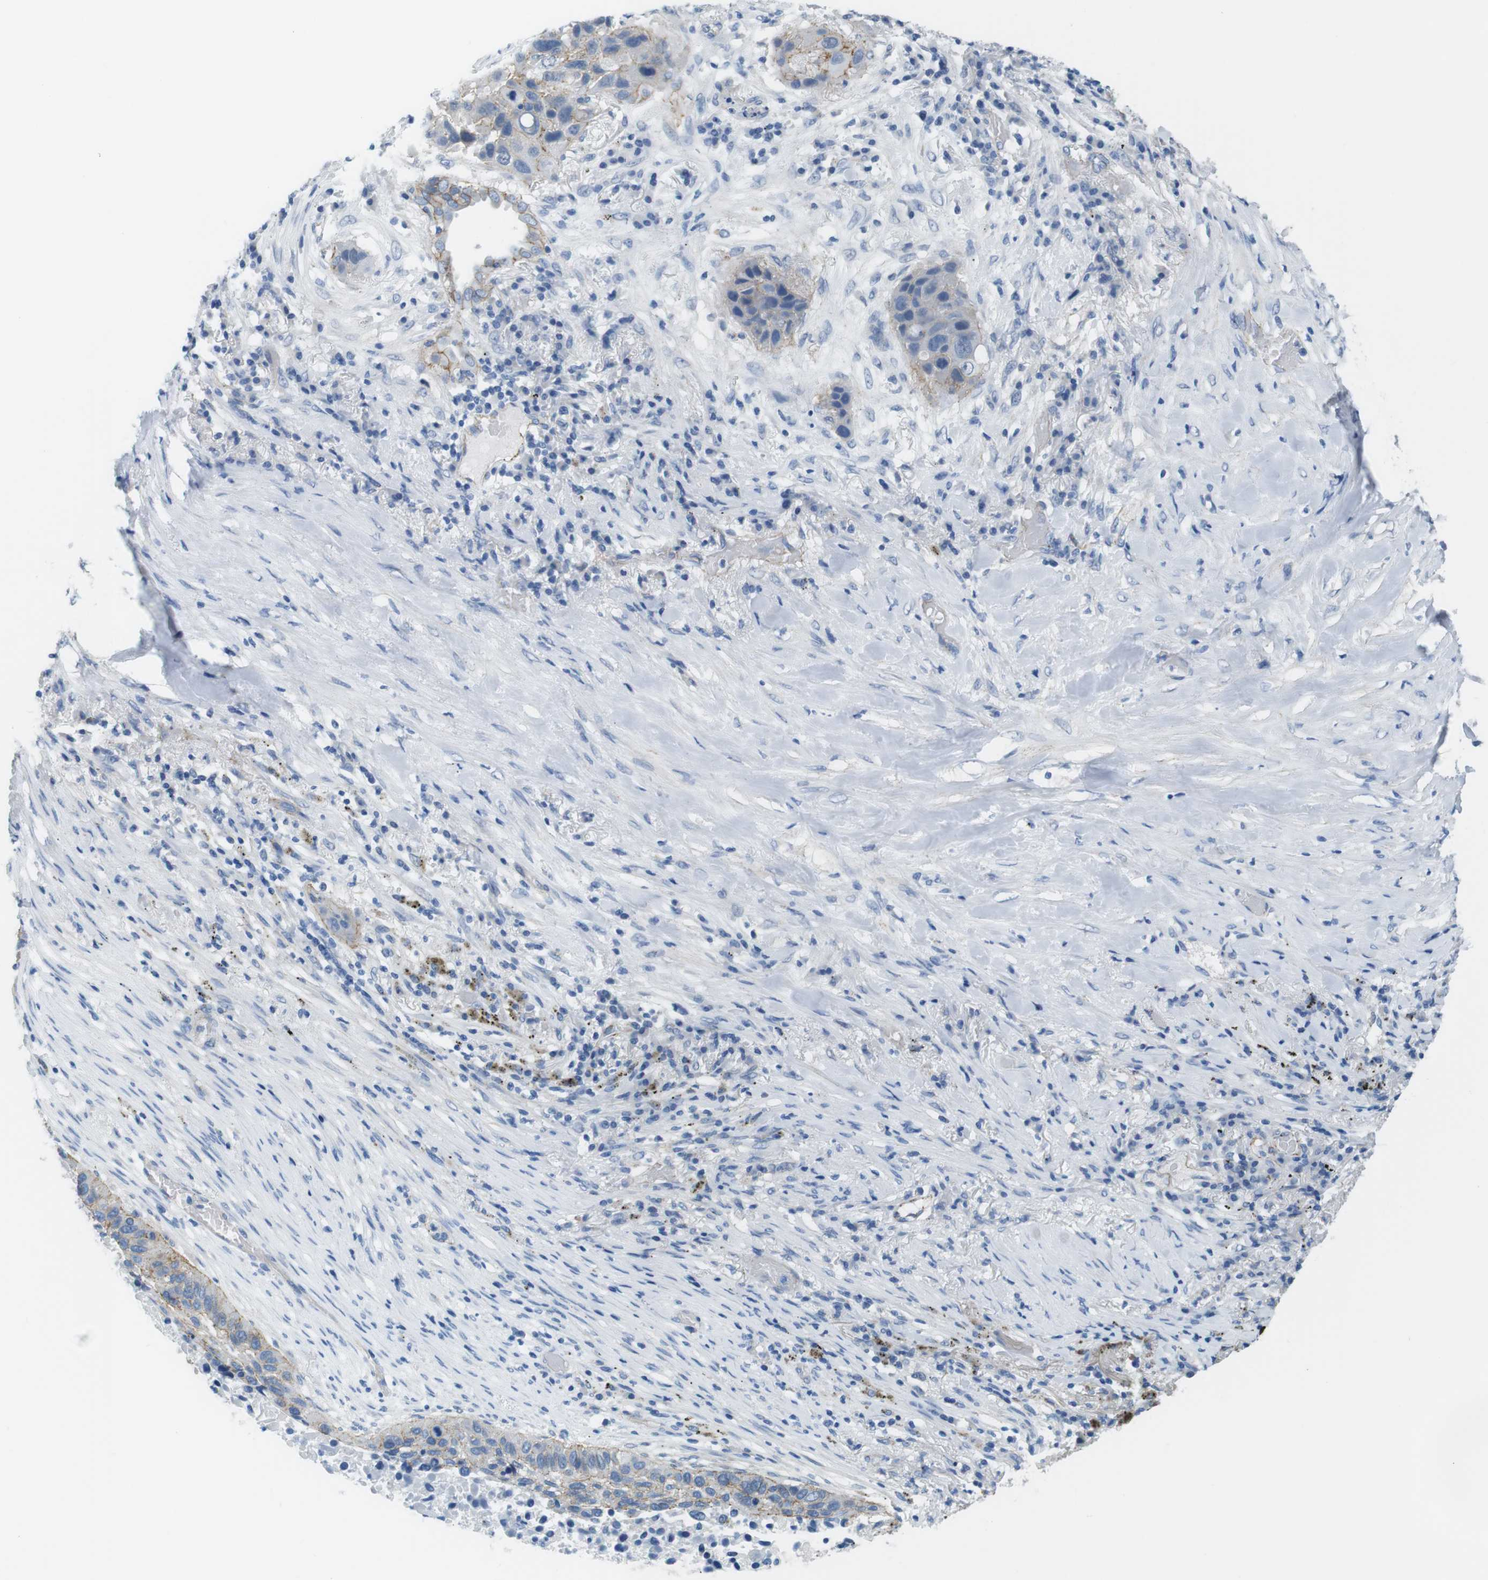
{"staining": {"intensity": "weak", "quantity": ">75%", "location": "cytoplasmic/membranous"}, "tissue": "lung cancer", "cell_type": "Tumor cells", "image_type": "cancer", "snomed": [{"axis": "morphology", "description": "Squamous cell carcinoma, NOS"}, {"axis": "topography", "description": "Lung"}], "caption": "An image of human lung cancer stained for a protein displays weak cytoplasmic/membranous brown staining in tumor cells.", "gene": "SLC6A6", "patient": {"sex": "male", "age": 57}}